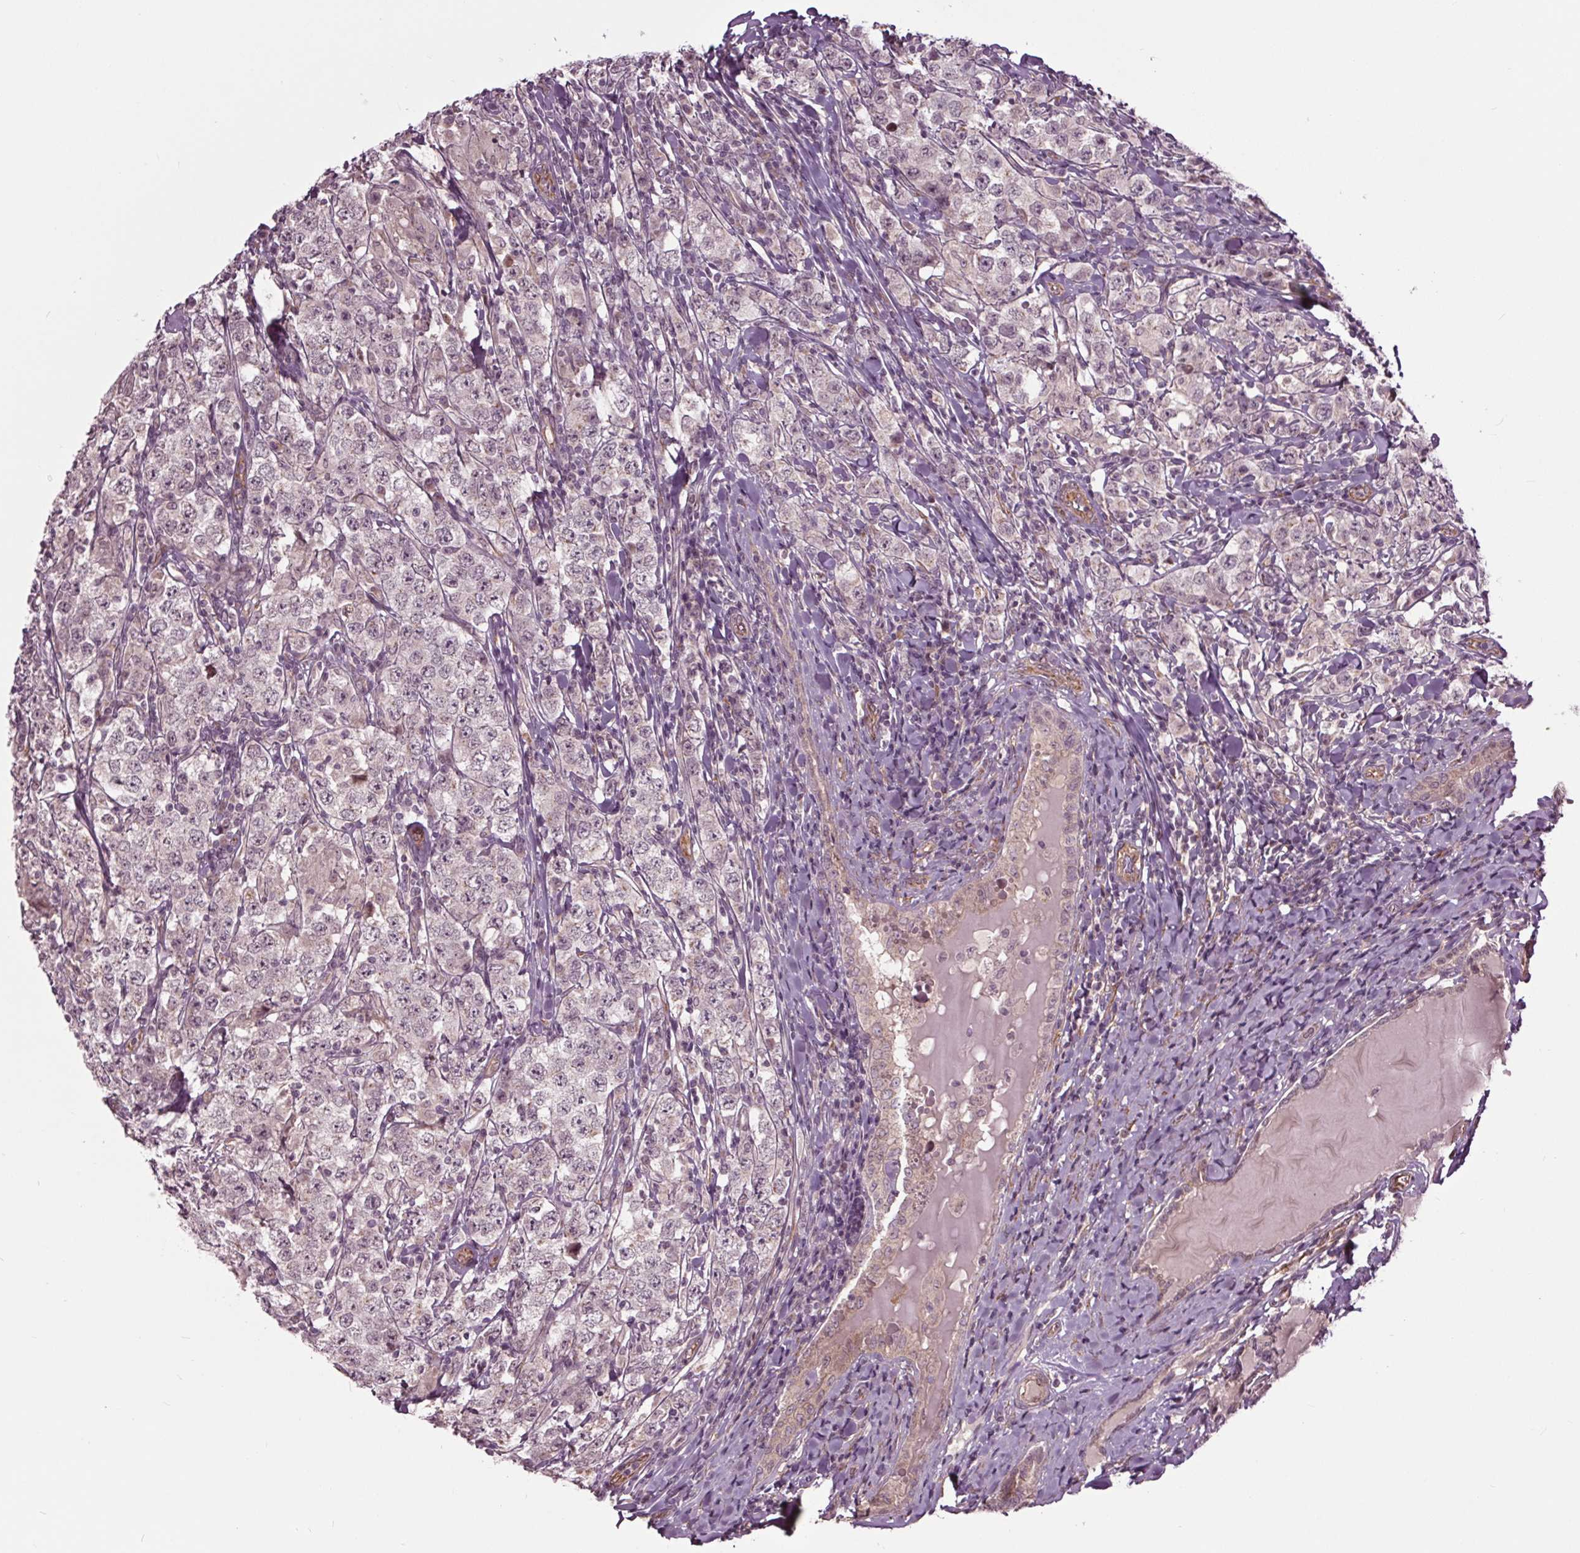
{"staining": {"intensity": "weak", "quantity": "25%-75%", "location": "nuclear"}, "tissue": "testis cancer", "cell_type": "Tumor cells", "image_type": "cancer", "snomed": [{"axis": "morphology", "description": "Seminoma, NOS"}, {"axis": "morphology", "description": "Carcinoma, Embryonal, NOS"}, {"axis": "topography", "description": "Testis"}], "caption": "Tumor cells show low levels of weak nuclear staining in about 25%-75% of cells in testis cancer. The staining is performed using DAB (3,3'-diaminobenzidine) brown chromogen to label protein expression. The nuclei are counter-stained blue using hematoxylin.", "gene": "HAUS5", "patient": {"sex": "male", "age": 41}}